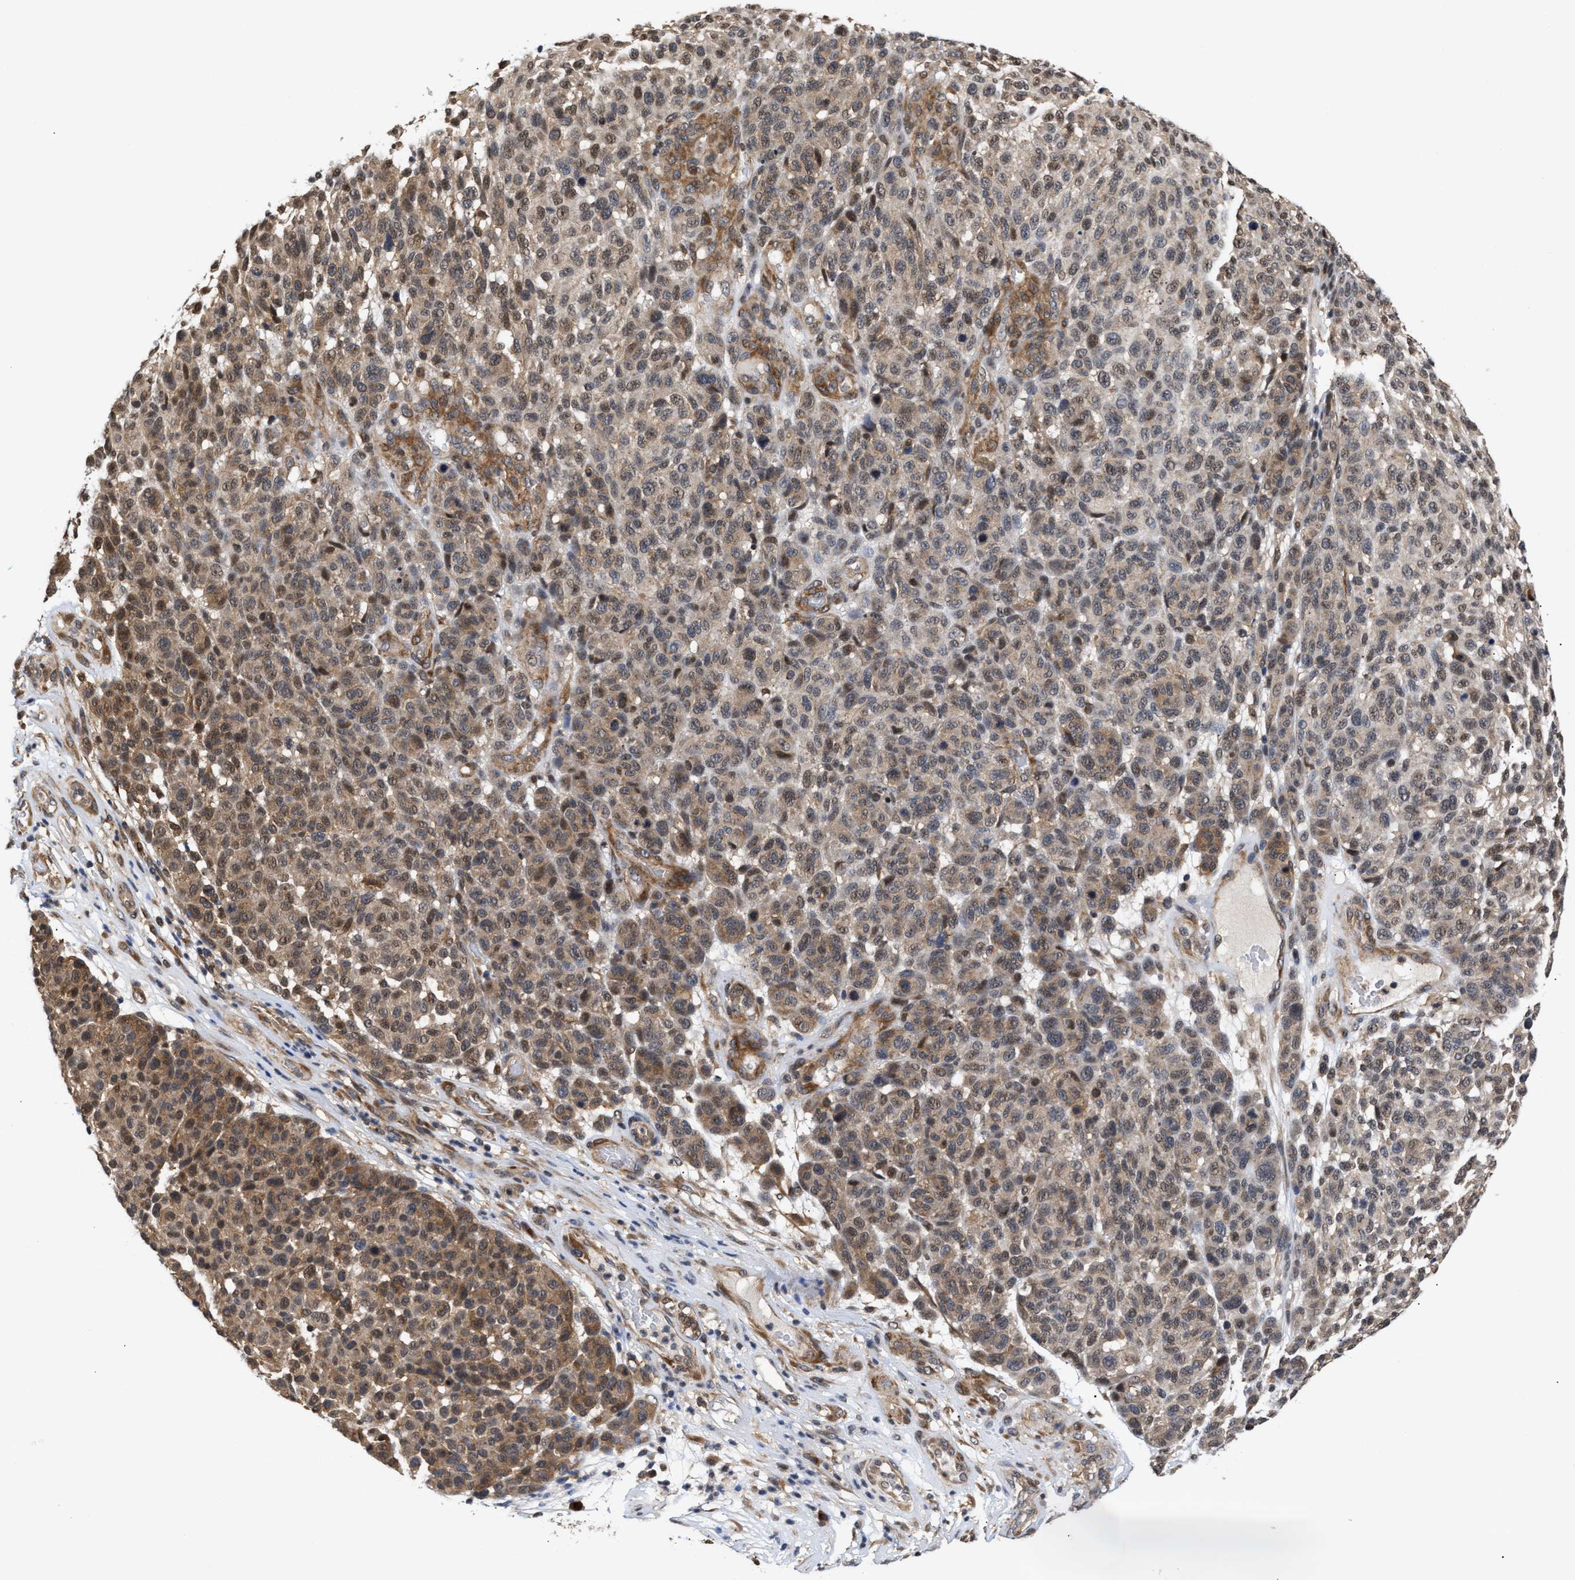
{"staining": {"intensity": "moderate", "quantity": ">75%", "location": "cytoplasmic/membranous"}, "tissue": "melanoma", "cell_type": "Tumor cells", "image_type": "cancer", "snomed": [{"axis": "morphology", "description": "Malignant melanoma, NOS"}, {"axis": "topography", "description": "Skin"}], "caption": "Tumor cells show medium levels of moderate cytoplasmic/membranous positivity in about >75% of cells in human melanoma.", "gene": "CLIP2", "patient": {"sex": "male", "age": 59}}